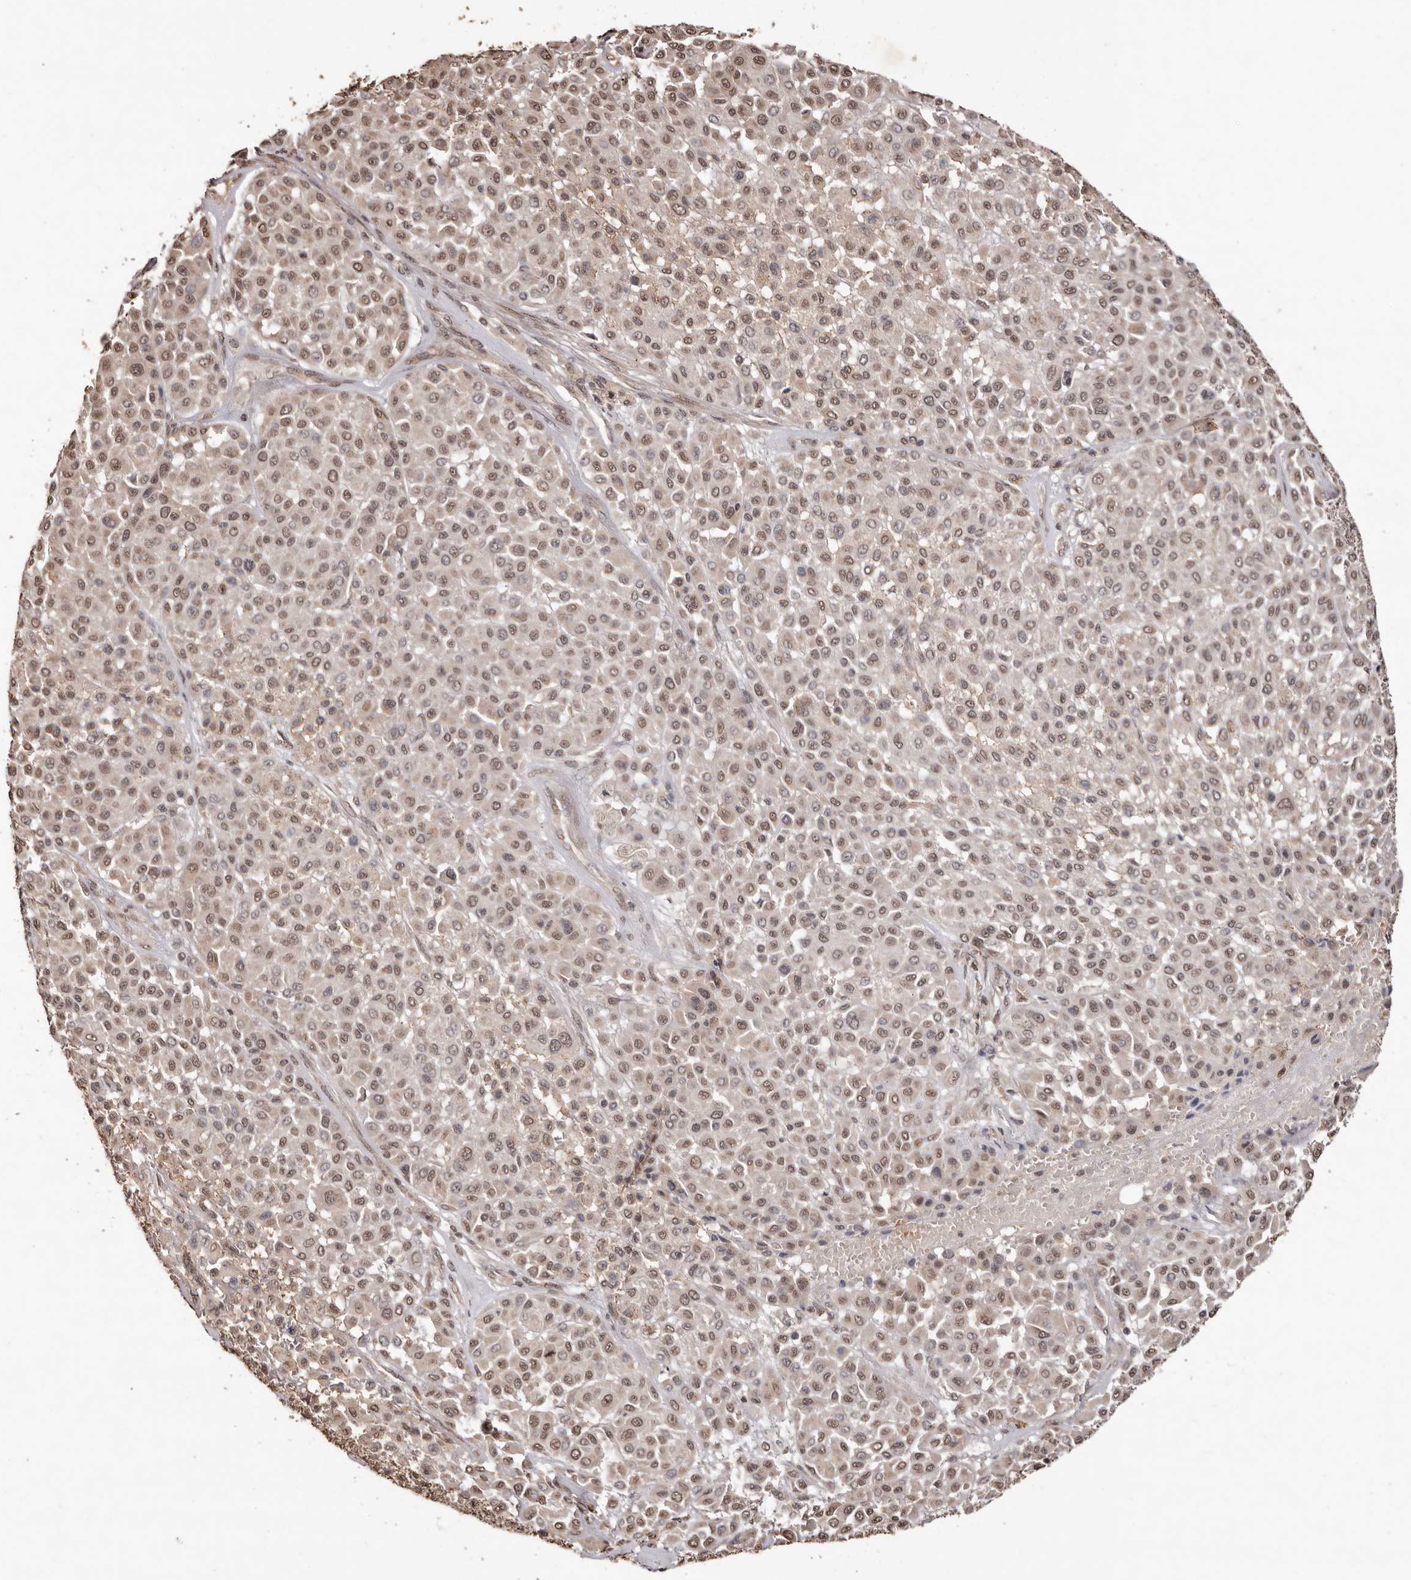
{"staining": {"intensity": "moderate", "quantity": ">75%", "location": "cytoplasmic/membranous,nuclear"}, "tissue": "melanoma", "cell_type": "Tumor cells", "image_type": "cancer", "snomed": [{"axis": "morphology", "description": "Malignant melanoma, Metastatic site"}, {"axis": "topography", "description": "Soft tissue"}], "caption": "Immunohistochemical staining of malignant melanoma (metastatic site) demonstrates medium levels of moderate cytoplasmic/membranous and nuclear protein staining in approximately >75% of tumor cells.", "gene": "NOTCH1", "patient": {"sex": "male", "age": 41}}